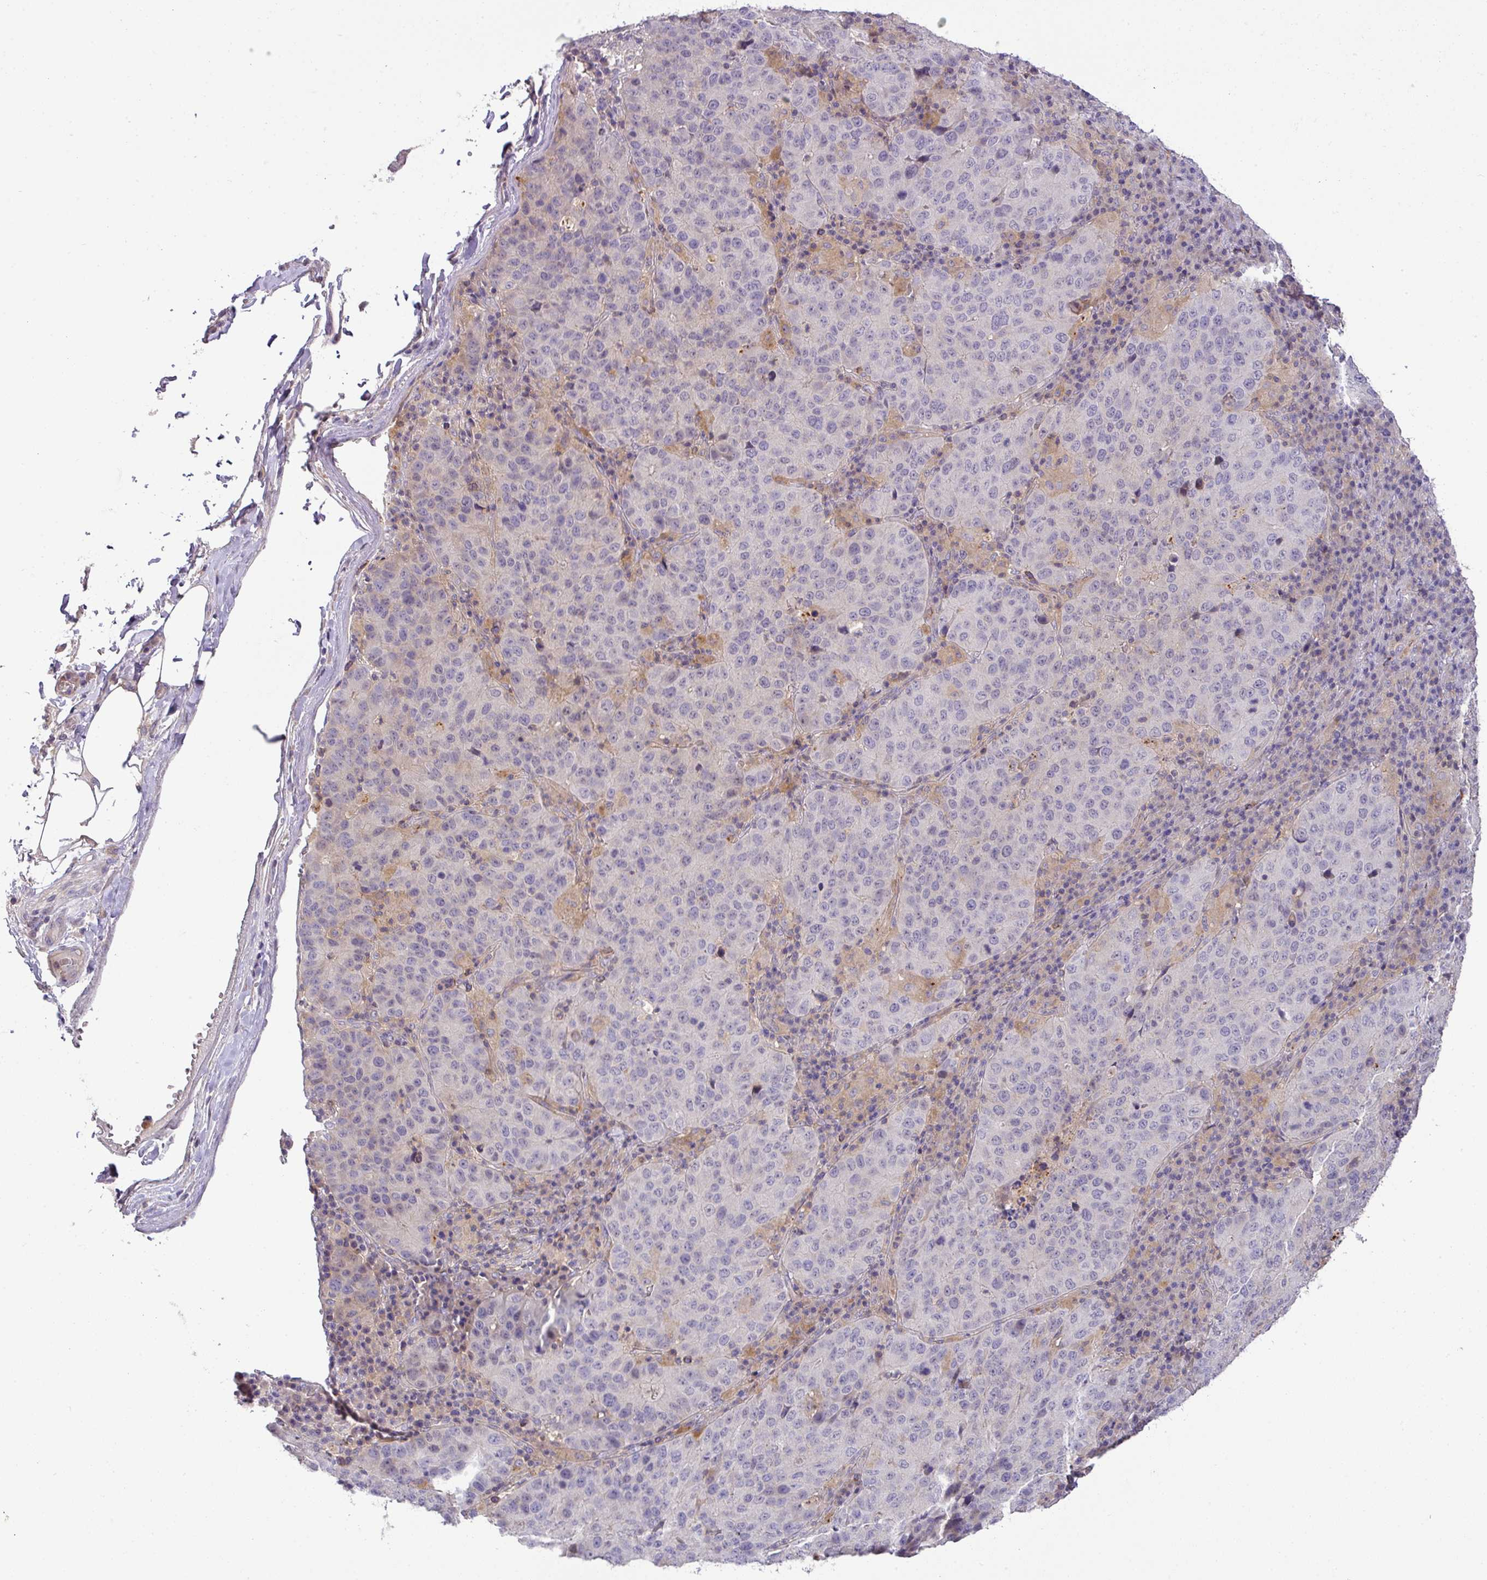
{"staining": {"intensity": "negative", "quantity": "none", "location": "none"}, "tissue": "stomach cancer", "cell_type": "Tumor cells", "image_type": "cancer", "snomed": [{"axis": "morphology", "description": "Adenocarcinoma, NOS"}, {"axis": "topography", "description": "Stomach"}], "caption": "Immunohistochemical staining of human stomach adenocarcinoma displays no significant expression in tumor cells.", "gene": "HOXC13", "patient": {"sex": "male", "age": 71}}